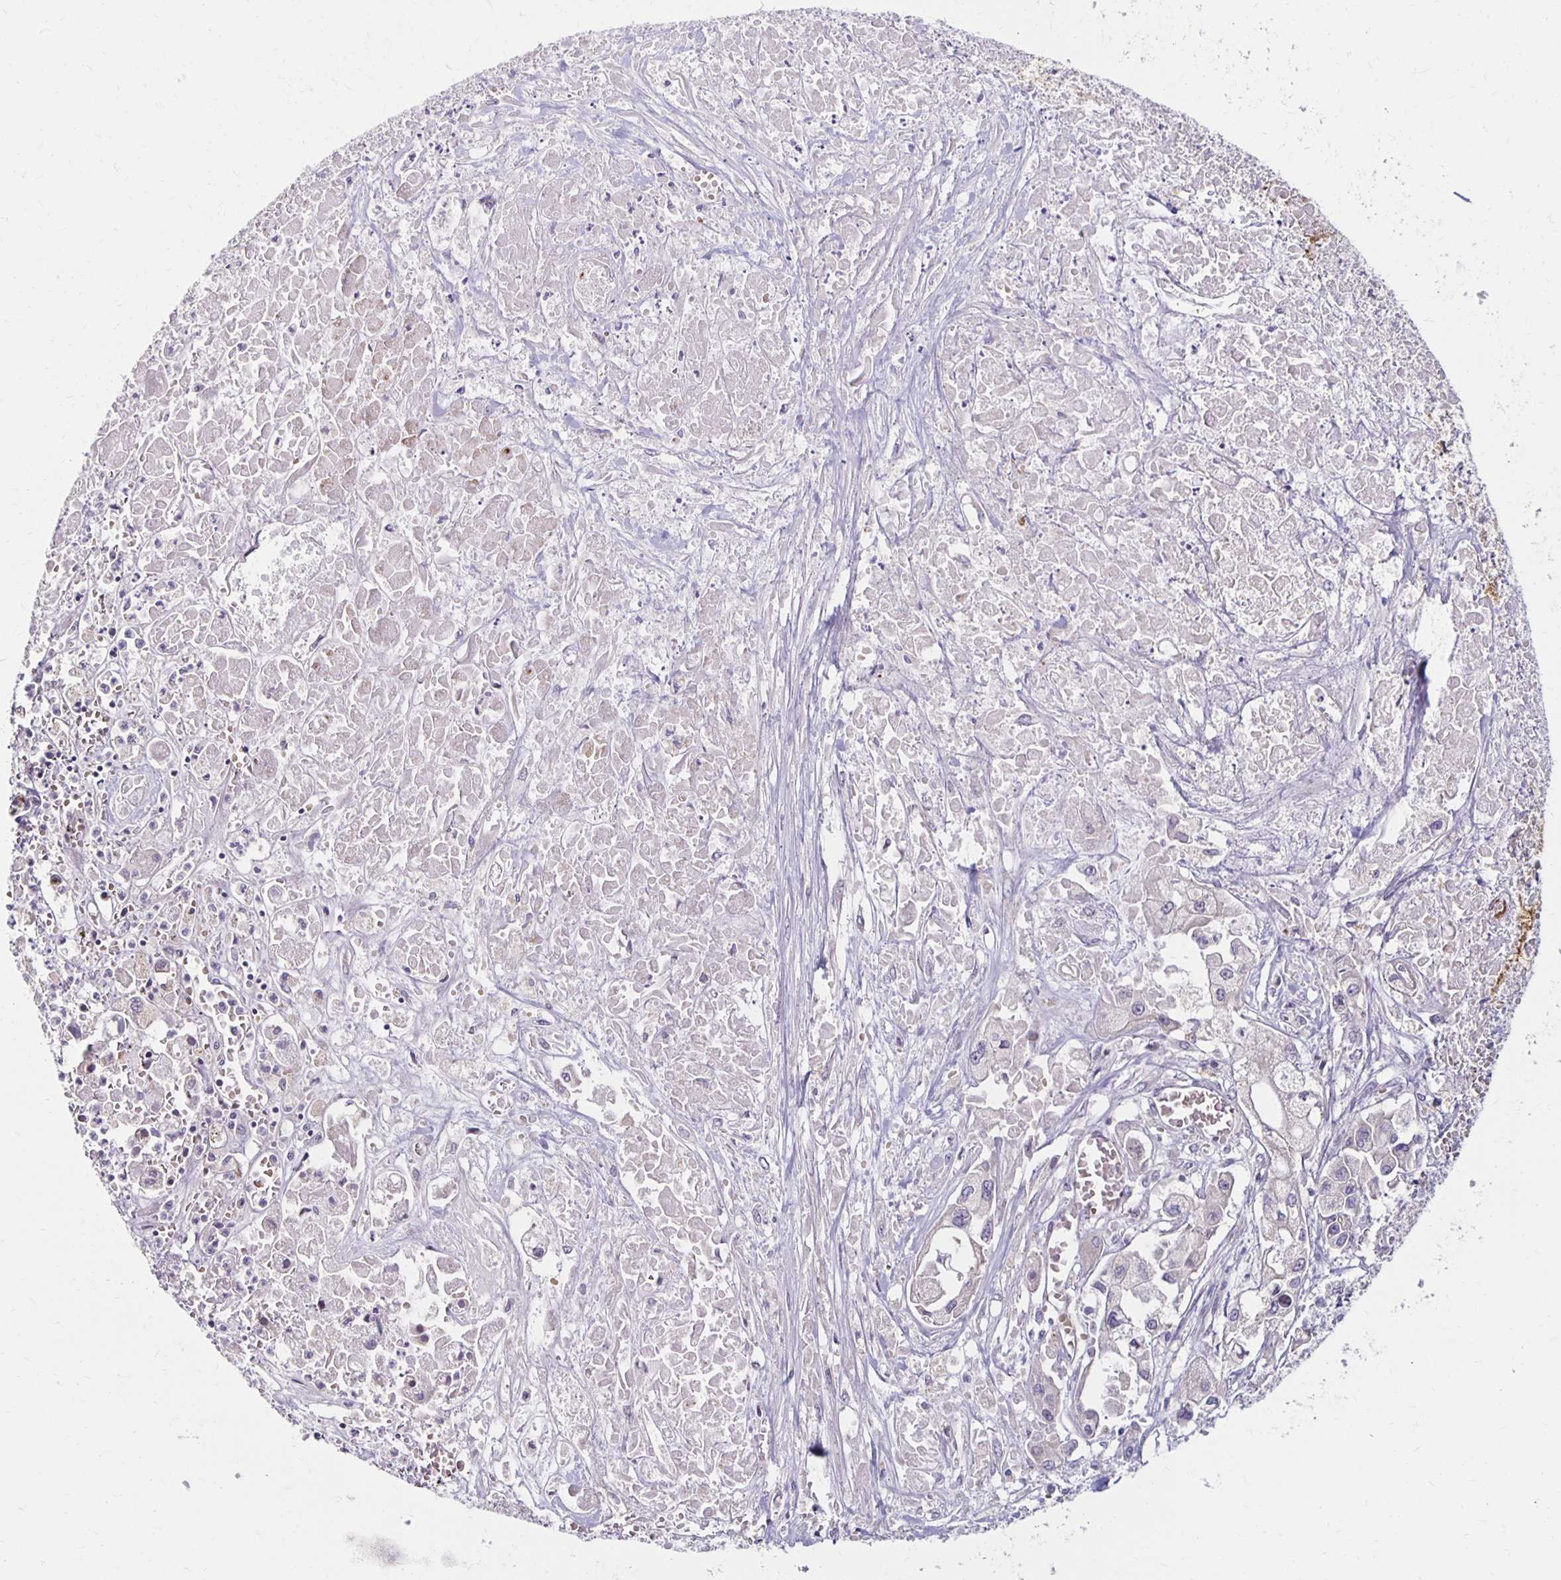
{"staining": {"intensity": "negative", "quantity": "none", "location": "none"}, "tissue": "pancreatic cancer", "cell_type": "Tumor cells", "image_type": "cancer", "snomed": [{"axis": "morphology", "description": "Adenocarcinoma, NOS"}, {"axis": "topography", "description": "Pancreas"}], "caption": "High magnification brightfield microscopy of adenocarcinoma (pancreatic) stained with DAB (brown) and counterstained with hematoxylin (blue): tumor cells show no significant staining. (IHC, brightfield microscopy, high magnification).", "gene": "KATNBL1", "patient": {"sex": "male", "age": 71}}